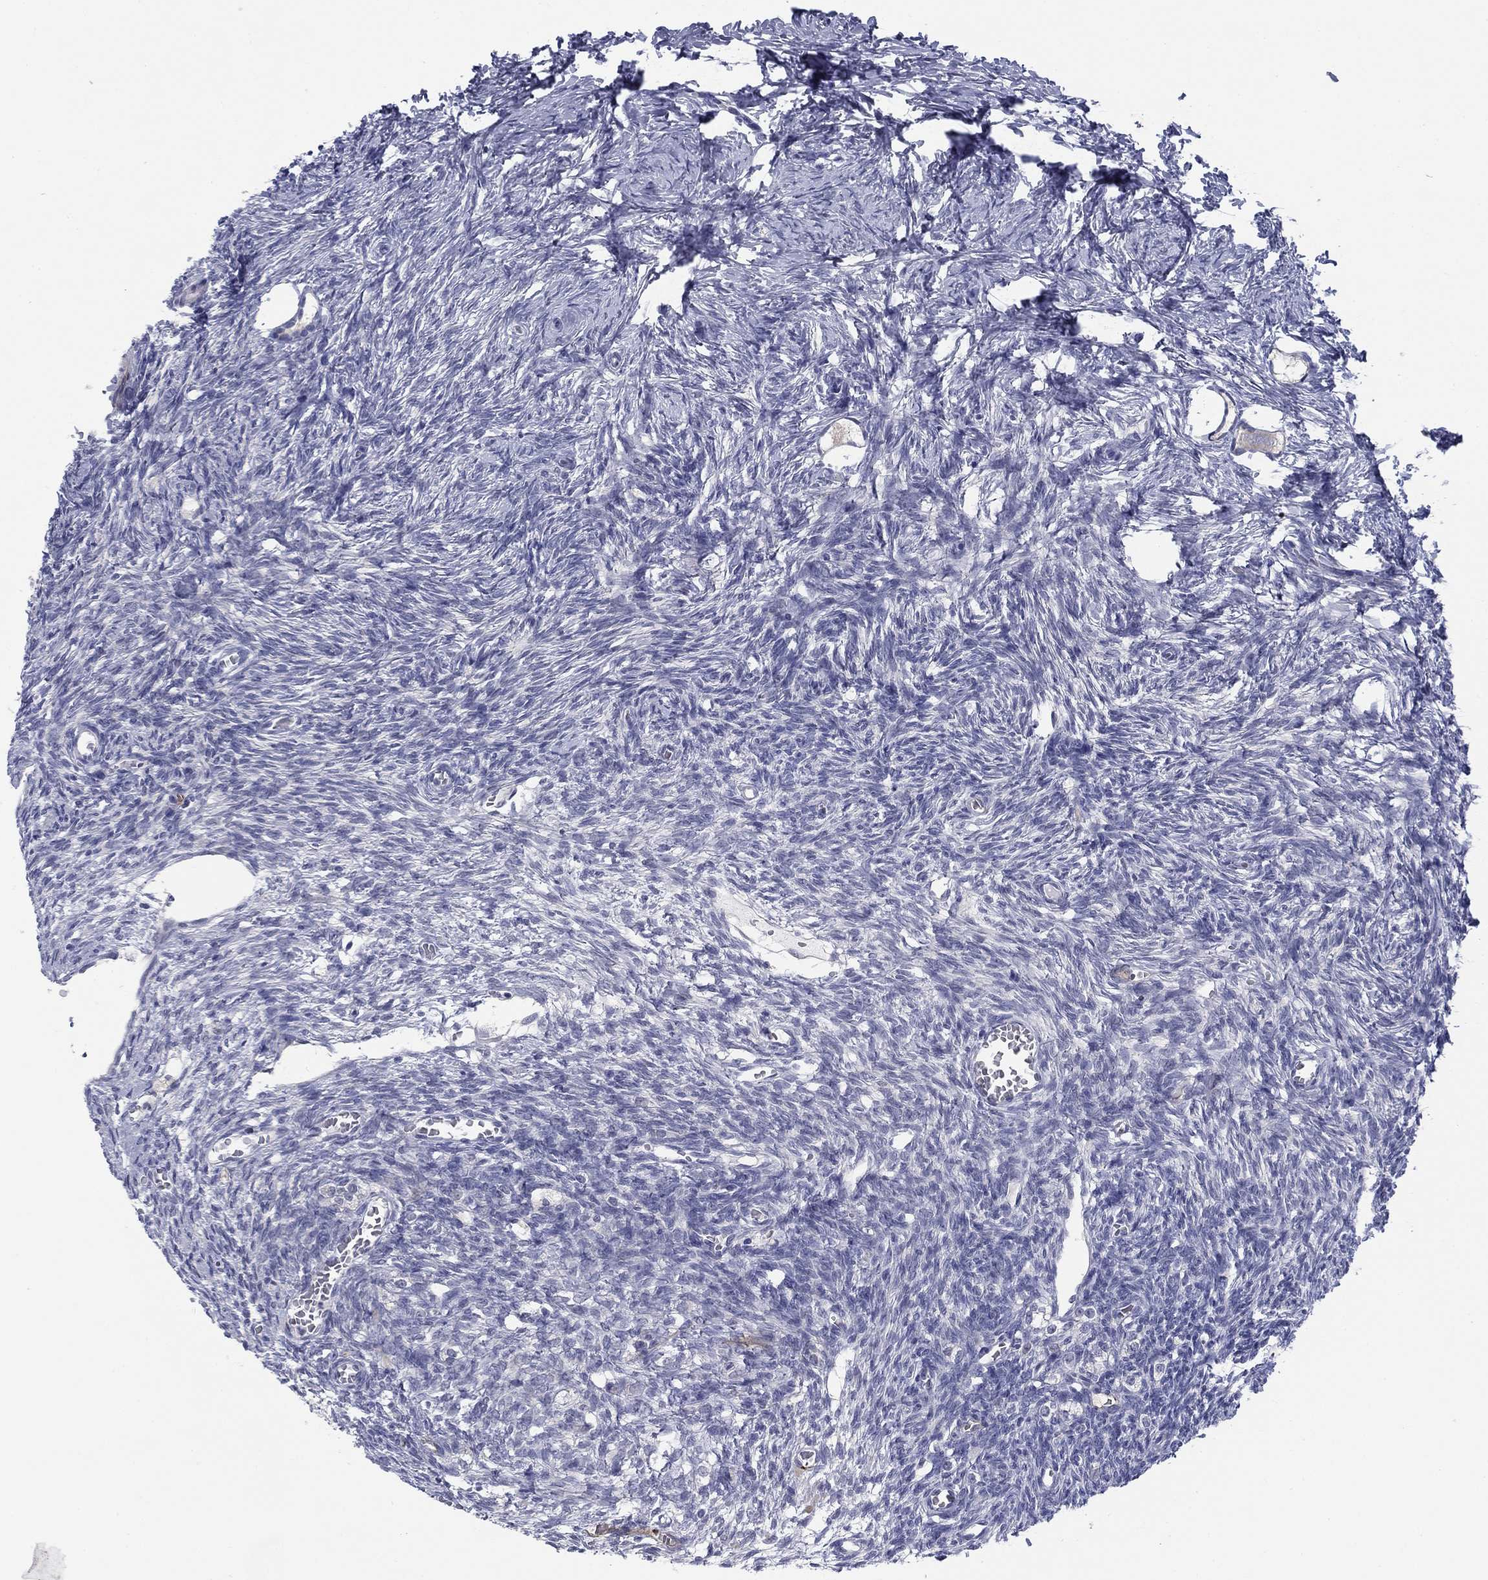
{"staining": {"intensity": "weak", "quantity": "25%-75%", "location": "cytoplasmic/membranous"}, "tissue": "ovary", "cell_type": "Follicle cells", "image_type": "normal", "snomed": [{"axis": "morphology", "description": "Normal tissue, NOS"}, {"axis": "topography", "description": "Ovary"}], "caption": "Follicle cells reveal low levels of weak cytoplasmic/membranous staining in approximately 25%-75% of cells in normal human ovary. (DAB (3,3'-diaminobenzidine) IHC, brown staining for protein, blue staining for nuclei).", "gene": "TIGD4", "patient": {"sex": "female", "age": 27}}